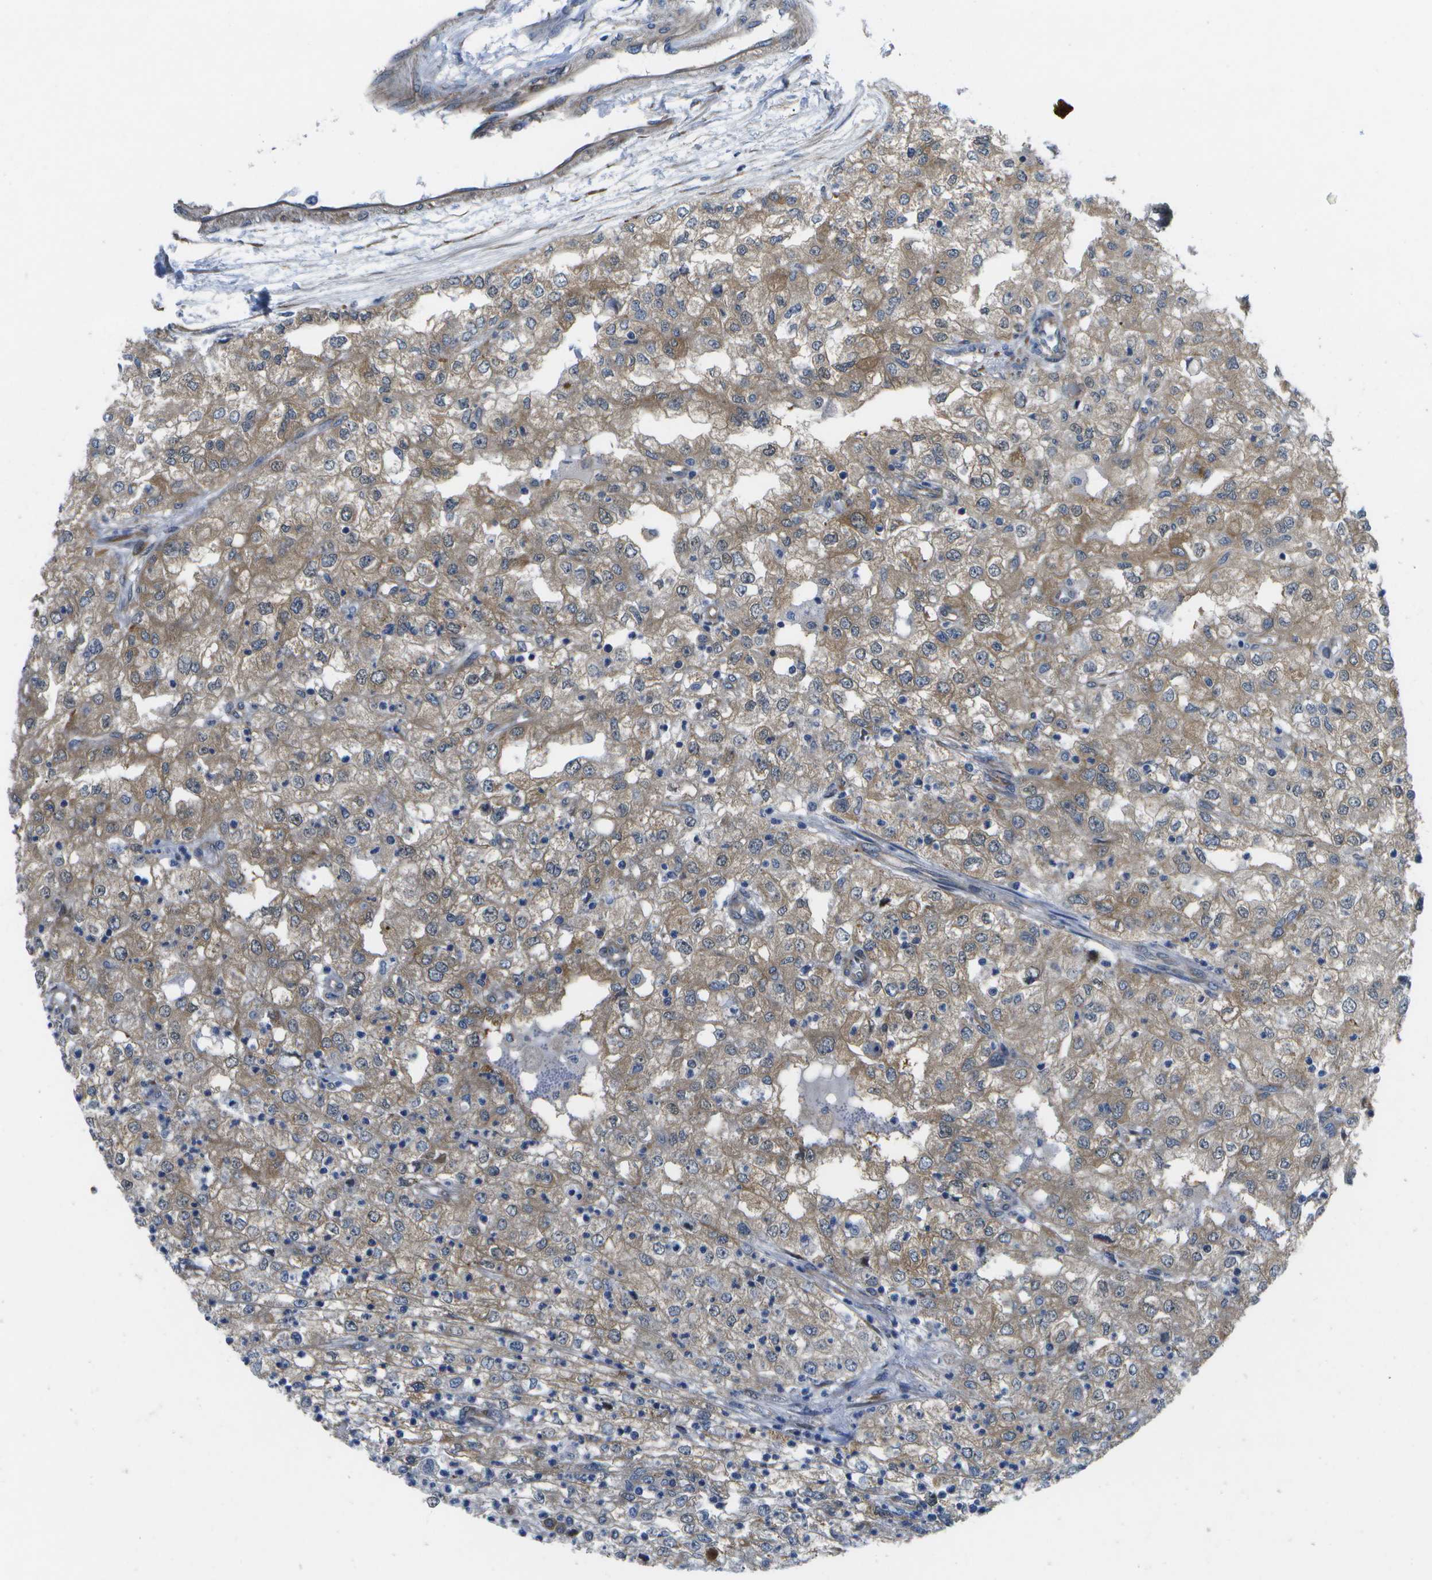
{"staining": {"intensity": "weak", "quantity": "25%-75%", "location": "cytoplasmic/membranous"}, "tissue": "renal cancer", "cell_type": "Tumor cells", "image_type": "cancer", "snomed": [{"axis": "morphology", "description": "Adenocarcinoma, NOS"}, {"axis": "topography", "description": "Kidney"}], "caption": "IHC (DAB (3,3'-diaminobenzidine)) staining of renal cancer (adenocarcinoma) reveals weak cytoplasmic/membranous protein positivity in about 25%-75% of tumor cells.", "gene": "P3H1", "patient": {"sex": "female", "age": 54}}